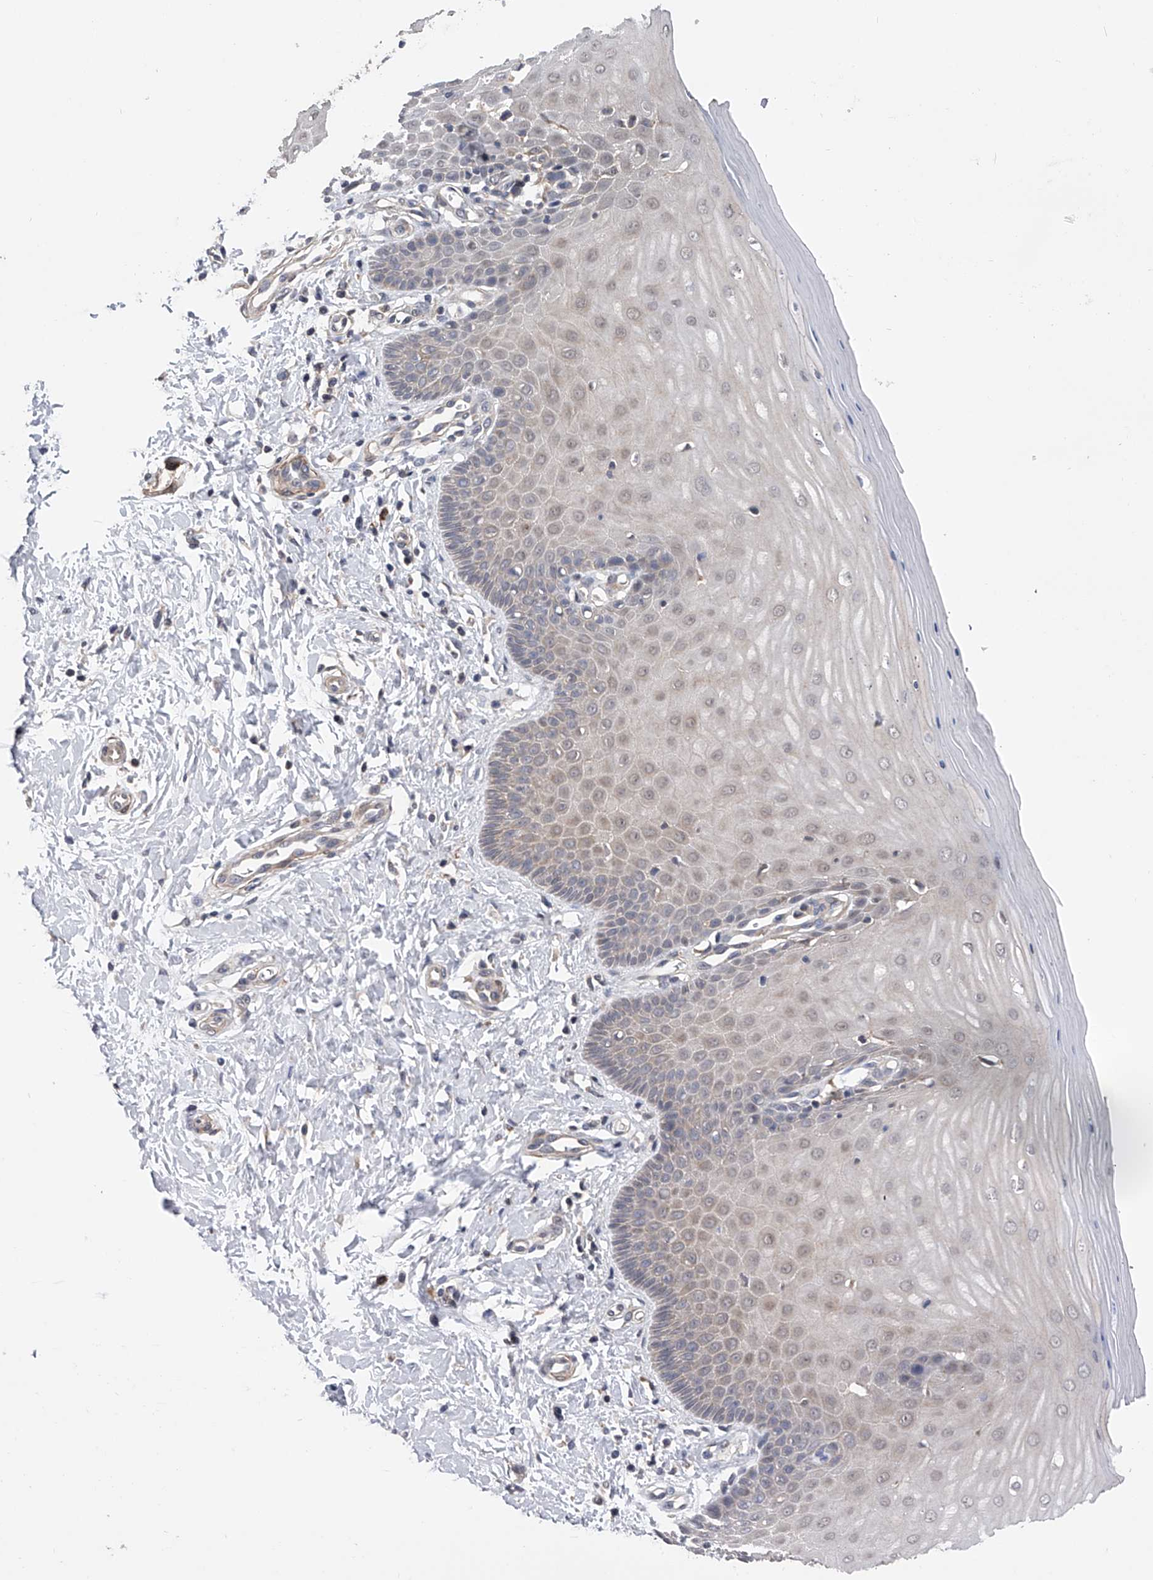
{"staining": {"intensity": "weak", "quantity": "25%-75%", "location": "cytoplasmic/membranous"}, "tissue": "cervix", "cell_type": "Glandular cells", "image_type": "normal", "snomed": [{"axis": "morphology", "description": "Normal tissue, NOS"}, {"axis": "topography", "description": "Cervix"}], "caption": "Cervix was stained to show a protein in brown. There is low levels of weak cytoplasmic/membranous staining in about 25%-75% of glandular cells. (IHC, brightfield microscopy, high magnification).", "gene": "SPOCK1", "patient": {"sex": "female", "age": 55}}